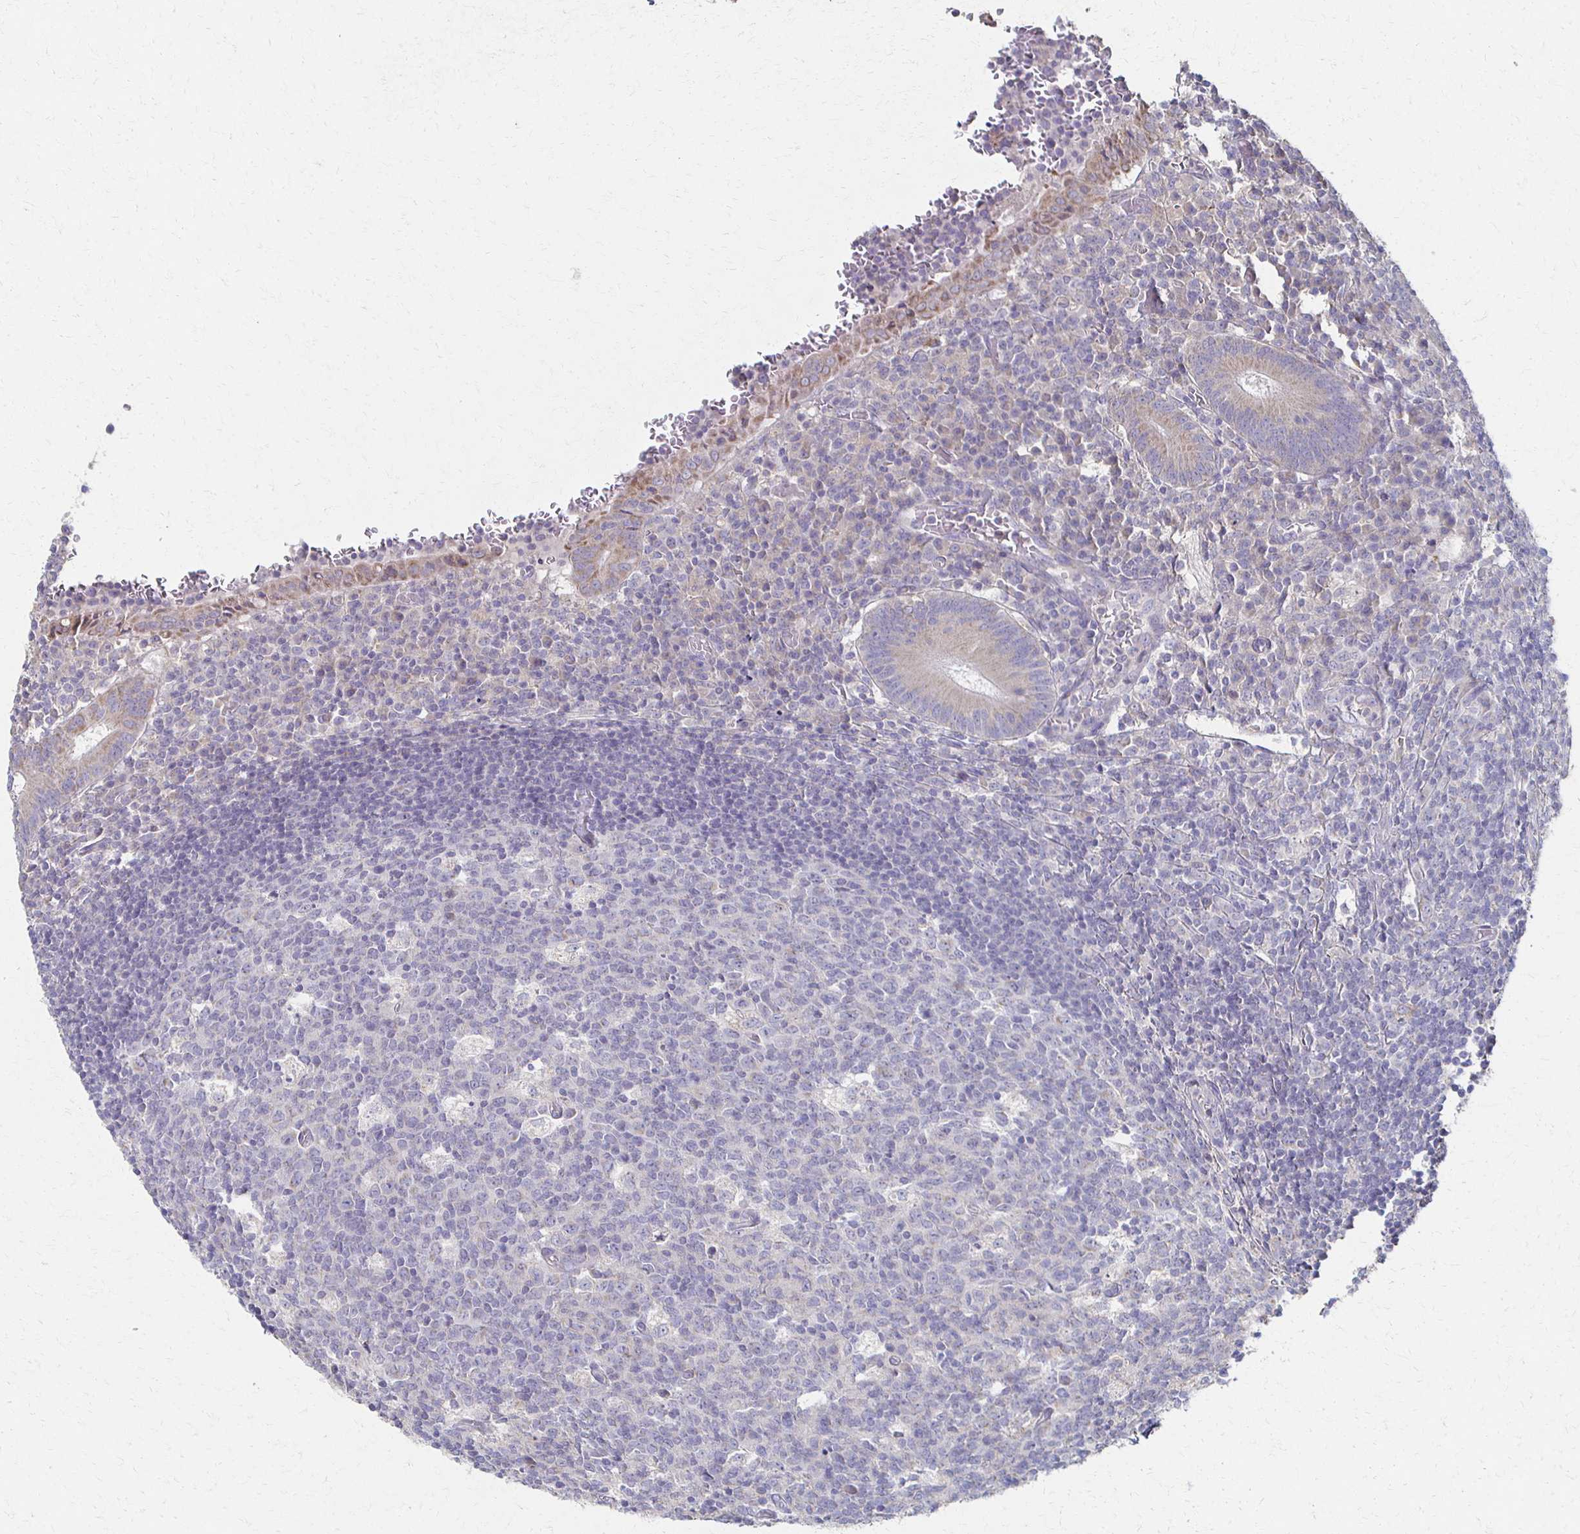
{"staining": {"intensity": "moderate", "quantity": "25%-75%", "location": "cytoplasmic/membranous"}, "tissue": "appendix", "cell_type": "Glandular cells", "image_type": "normal", "snomed": [{"axis": "morphology", "description": "Normal tissue, NOS"}, {"axis": "topography", "description": "Appendix"}], "caption": "Protein analysis of normal appendix shows moderate cytoplasmic/membranous expression in approximately 25%-75% of glandular cells.", "gene": "CX3CR1", "patient": {"sex": "male", "age": 18}}